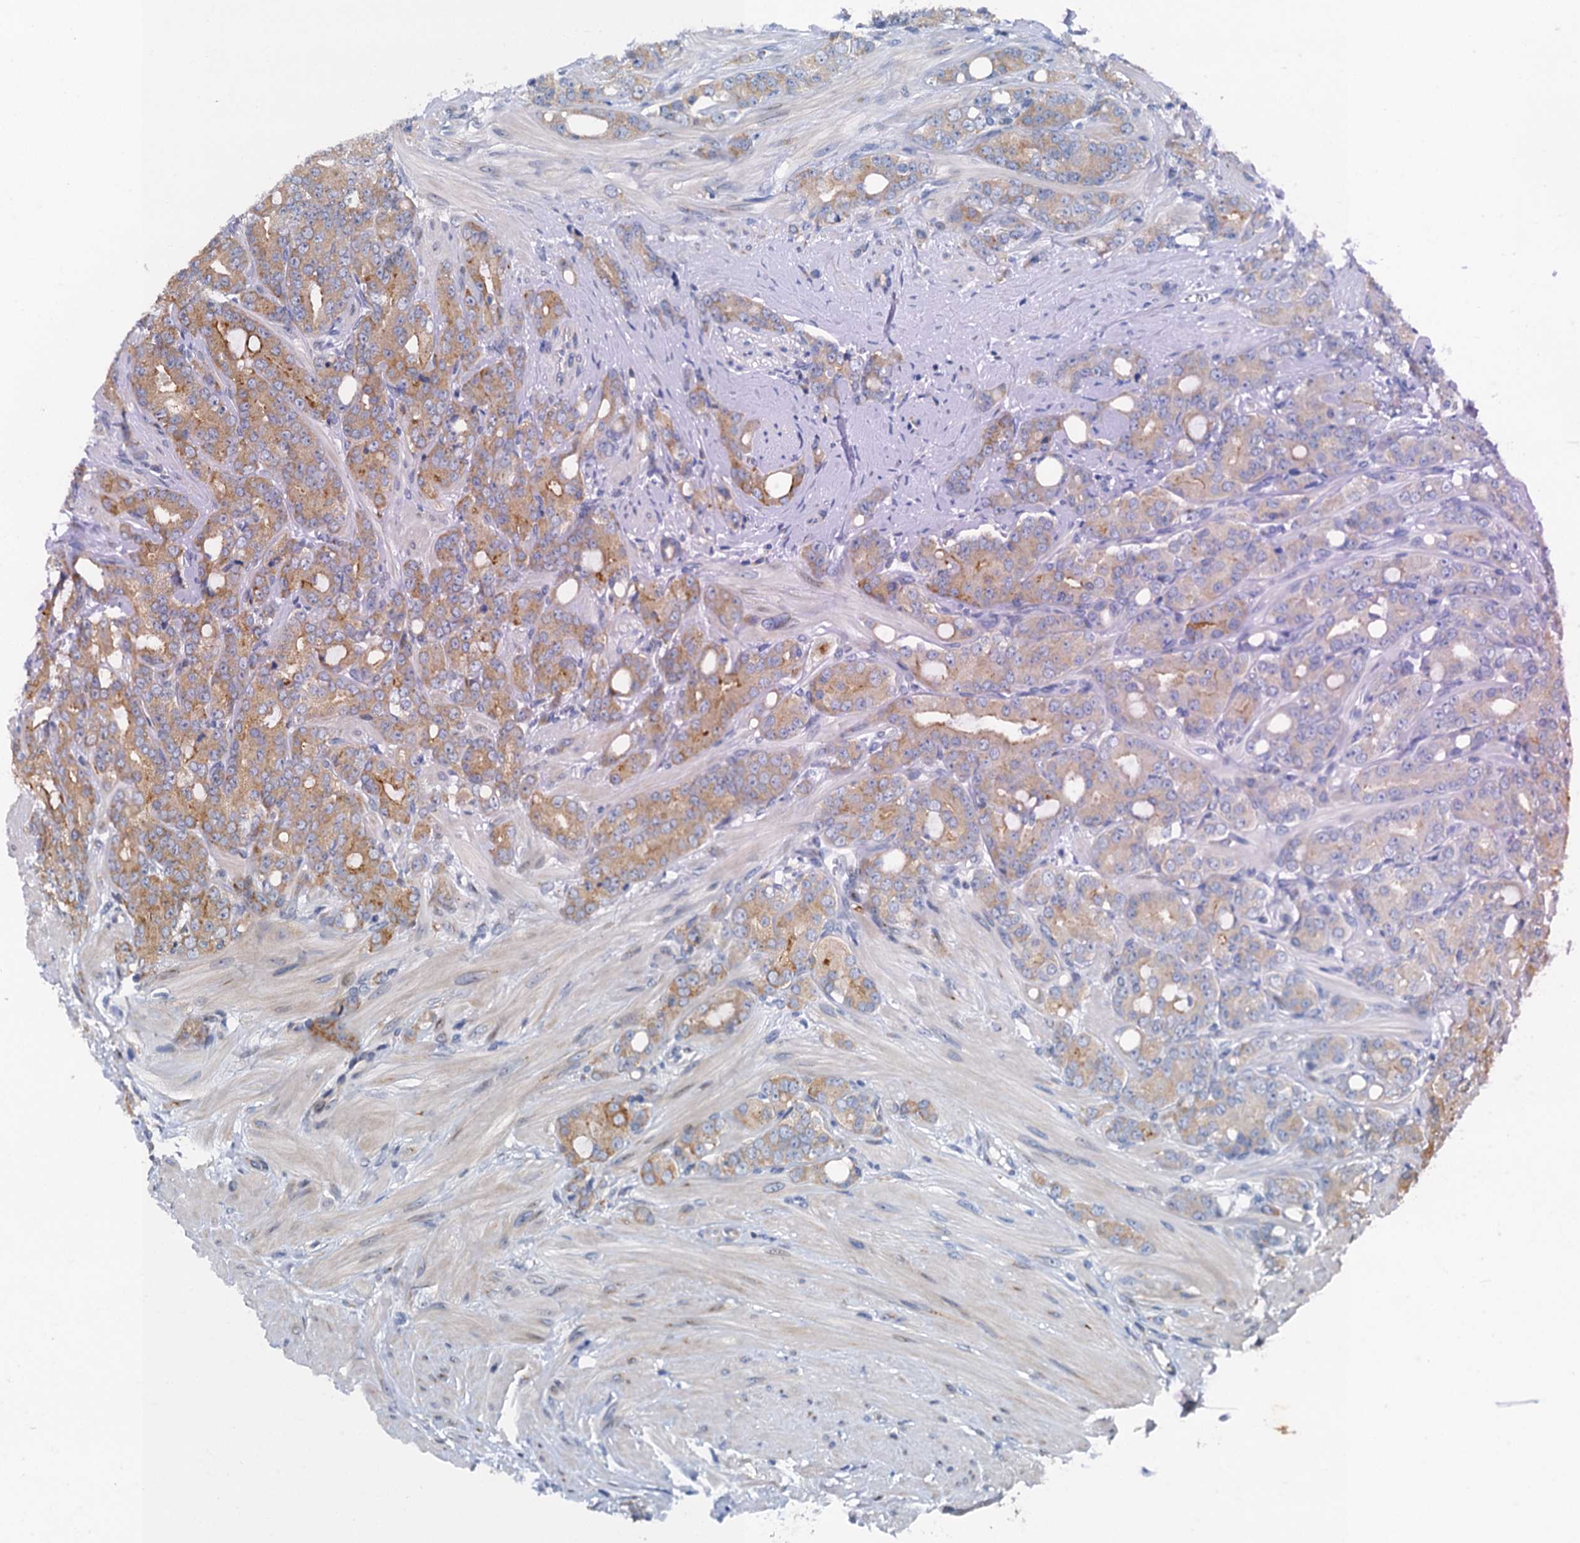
{"staining": {"intensity": "moderate", "quantity": ">75%", "location": "cytoplasmic/membranous"}, "tissue": "prostate cancer", "cell_type": "Tumor cells", "image_type": "cancer", "snomed": [{"axis": "morphology", "description": "Adenocarcinoma, High grade"}, {"axis": "topography", "description": "Prostate"}], "caption": "Human prostate cancer (high-grade adenocarcinoma) stained with a brown dye demonstrates moderate cytoplasmic/membranous positive staining in approximately >75% of tumor cells.", "gene": "NBEA", "patient": {"sex": "male", "age": 62}}